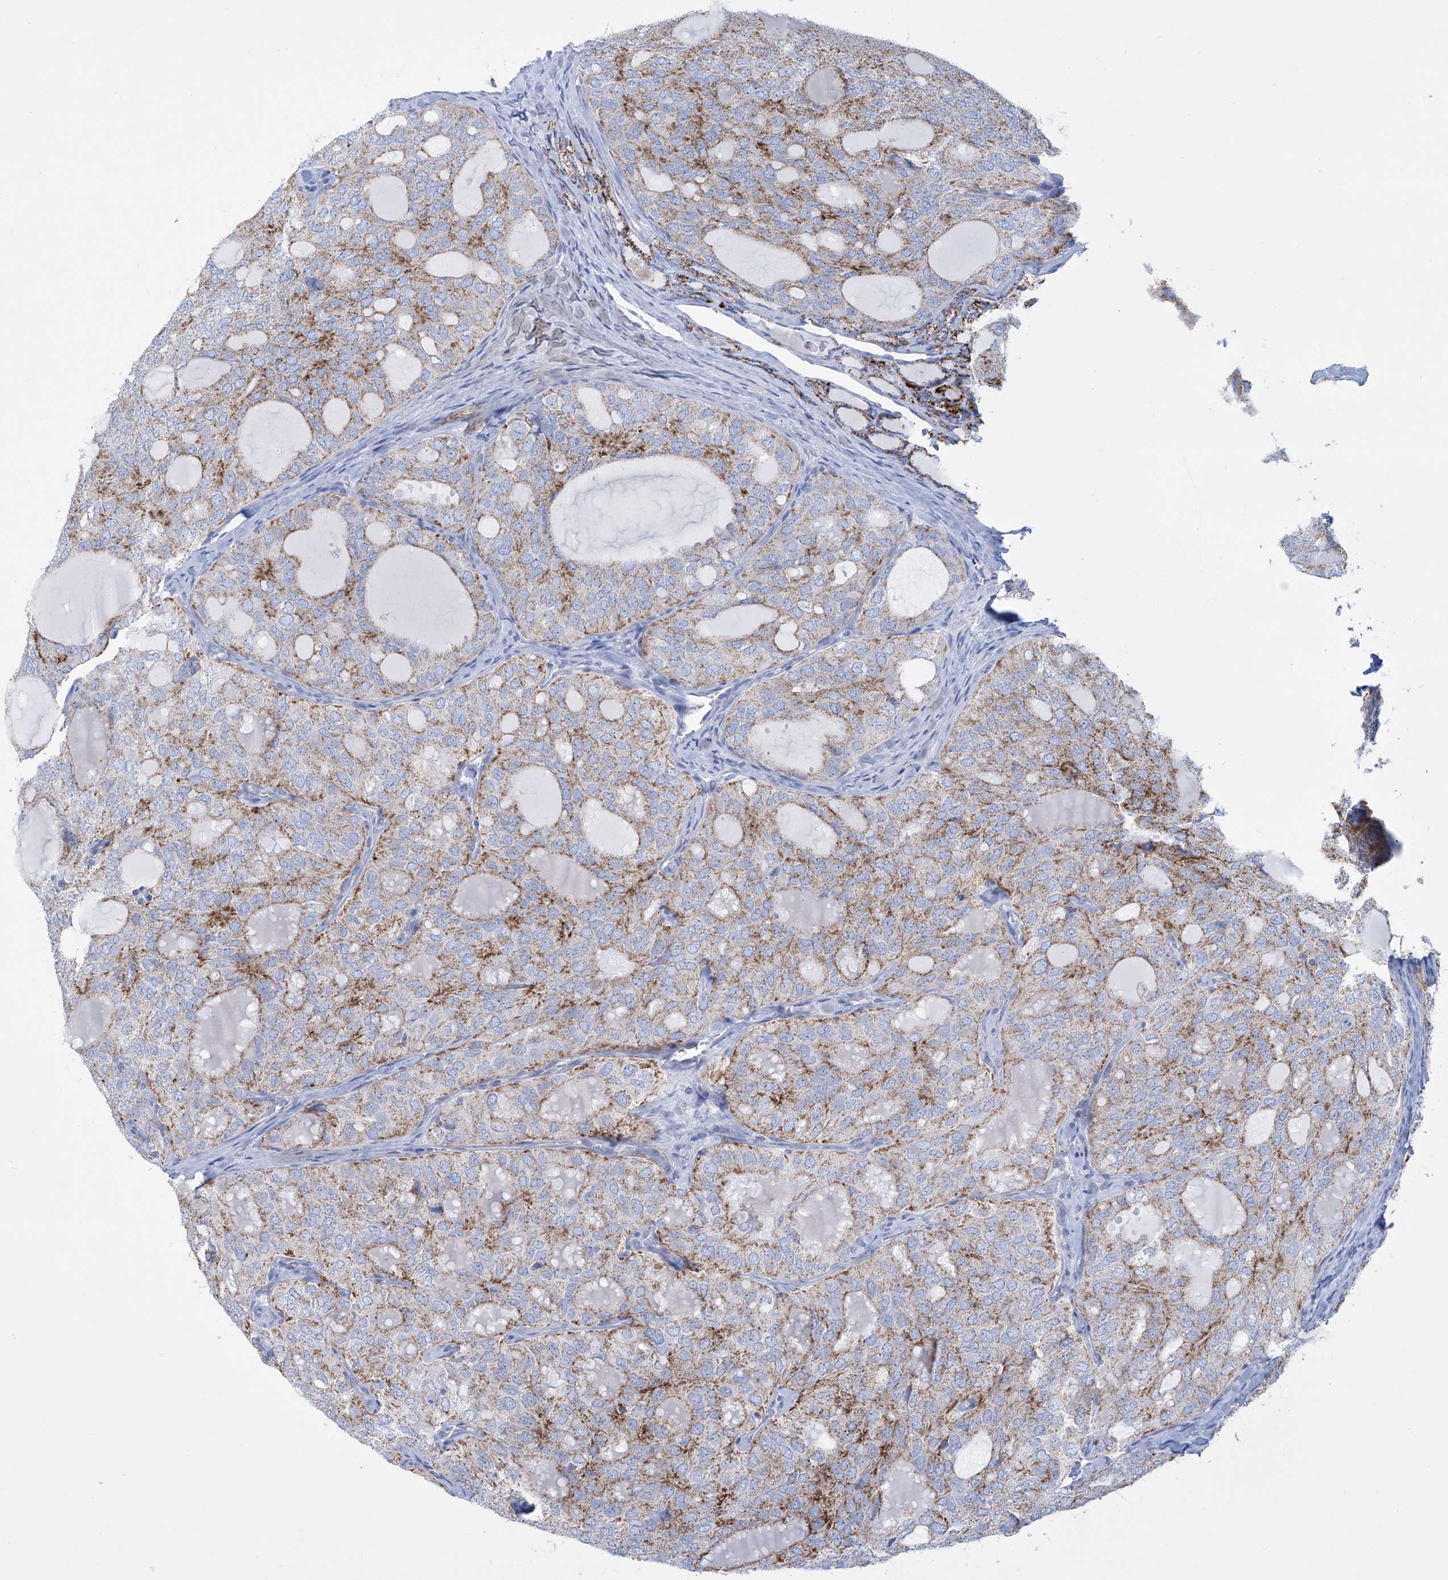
{"staining": {"intensity": "moderate", "quantity": "25%-75%", "location": "cytoplasmic/membranous"}, "tissue": "thyroid cancer", "cell_type": "Tumor cells", "image_type": "cancer", "snomed": [{"axis": "morphology", "description": "Follicular adenoma carcinoma, NOS"}, {"axis": "topography", "description": "Thyroid gland"}], "caption": "A medium amount of moderate cytoplasmic/membranous expression is identified in approximately 25%-75% of tumor cells in thyroid follicular adenoma carcinoma tissue.", "gene": "ALDH6A1", "patient": {"sex": "male", "age": 75}}